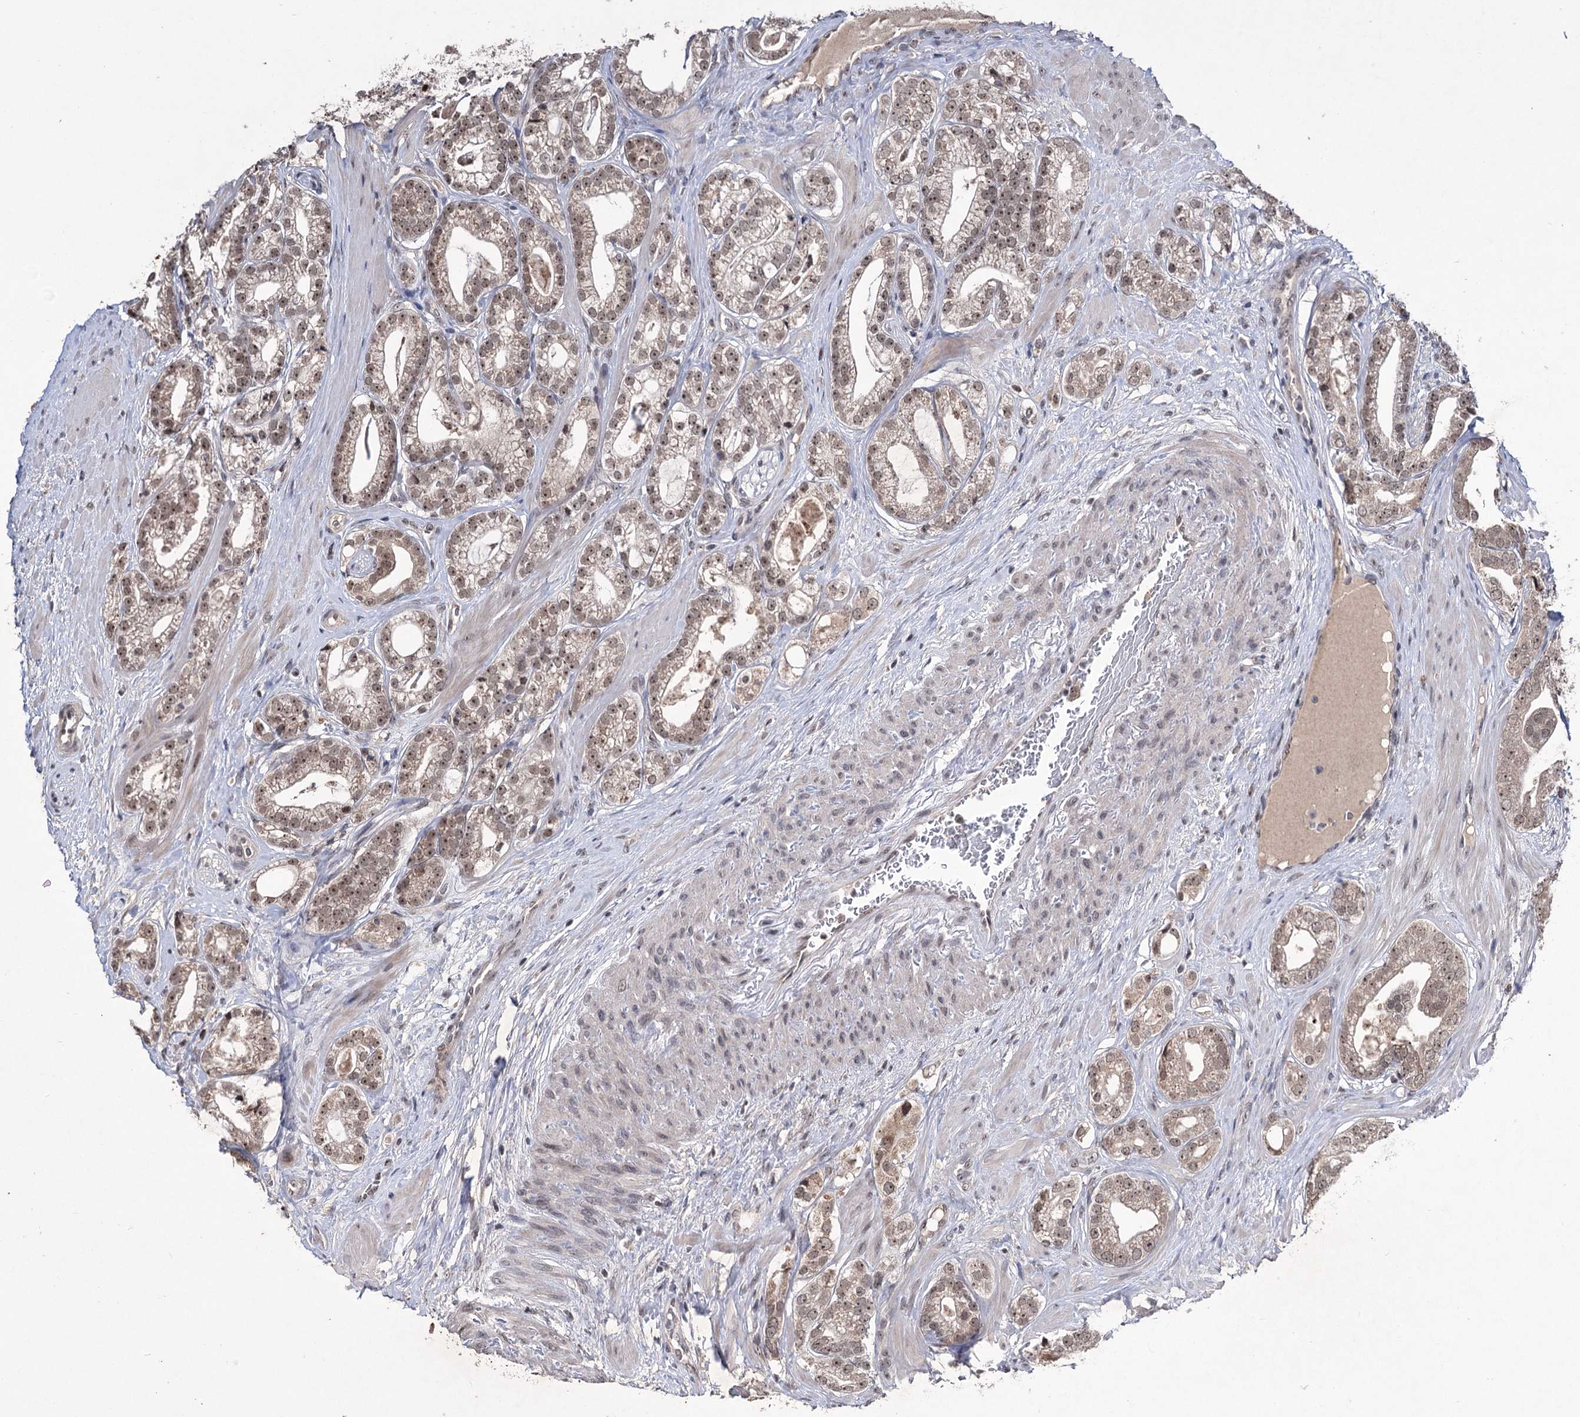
{"staining": {"intensity": "weak", "quantity": ">75%", "location": "cytoplasmic/membranous,nuclear"}, "tissue": "prostate cancer", "cell_type": "Tumor cells", "image_type": "cancer", "snomed": [{"axis": "morphology", "description": "Adenocarcinoma, High grade"}, {"axis": "topography", "description": "Prostate"}], "caption": "High-power microscopy captured an immunohistochemistry (IHC) photomicrograph of prostate cancer (high-grade adenocarcinoma), revealing weak cytoplasmic/membranous and nuclear staining in about >75% of tumor cells.", "gene": "VGLL4", "patient": {"sex": "male", "age": 60}}